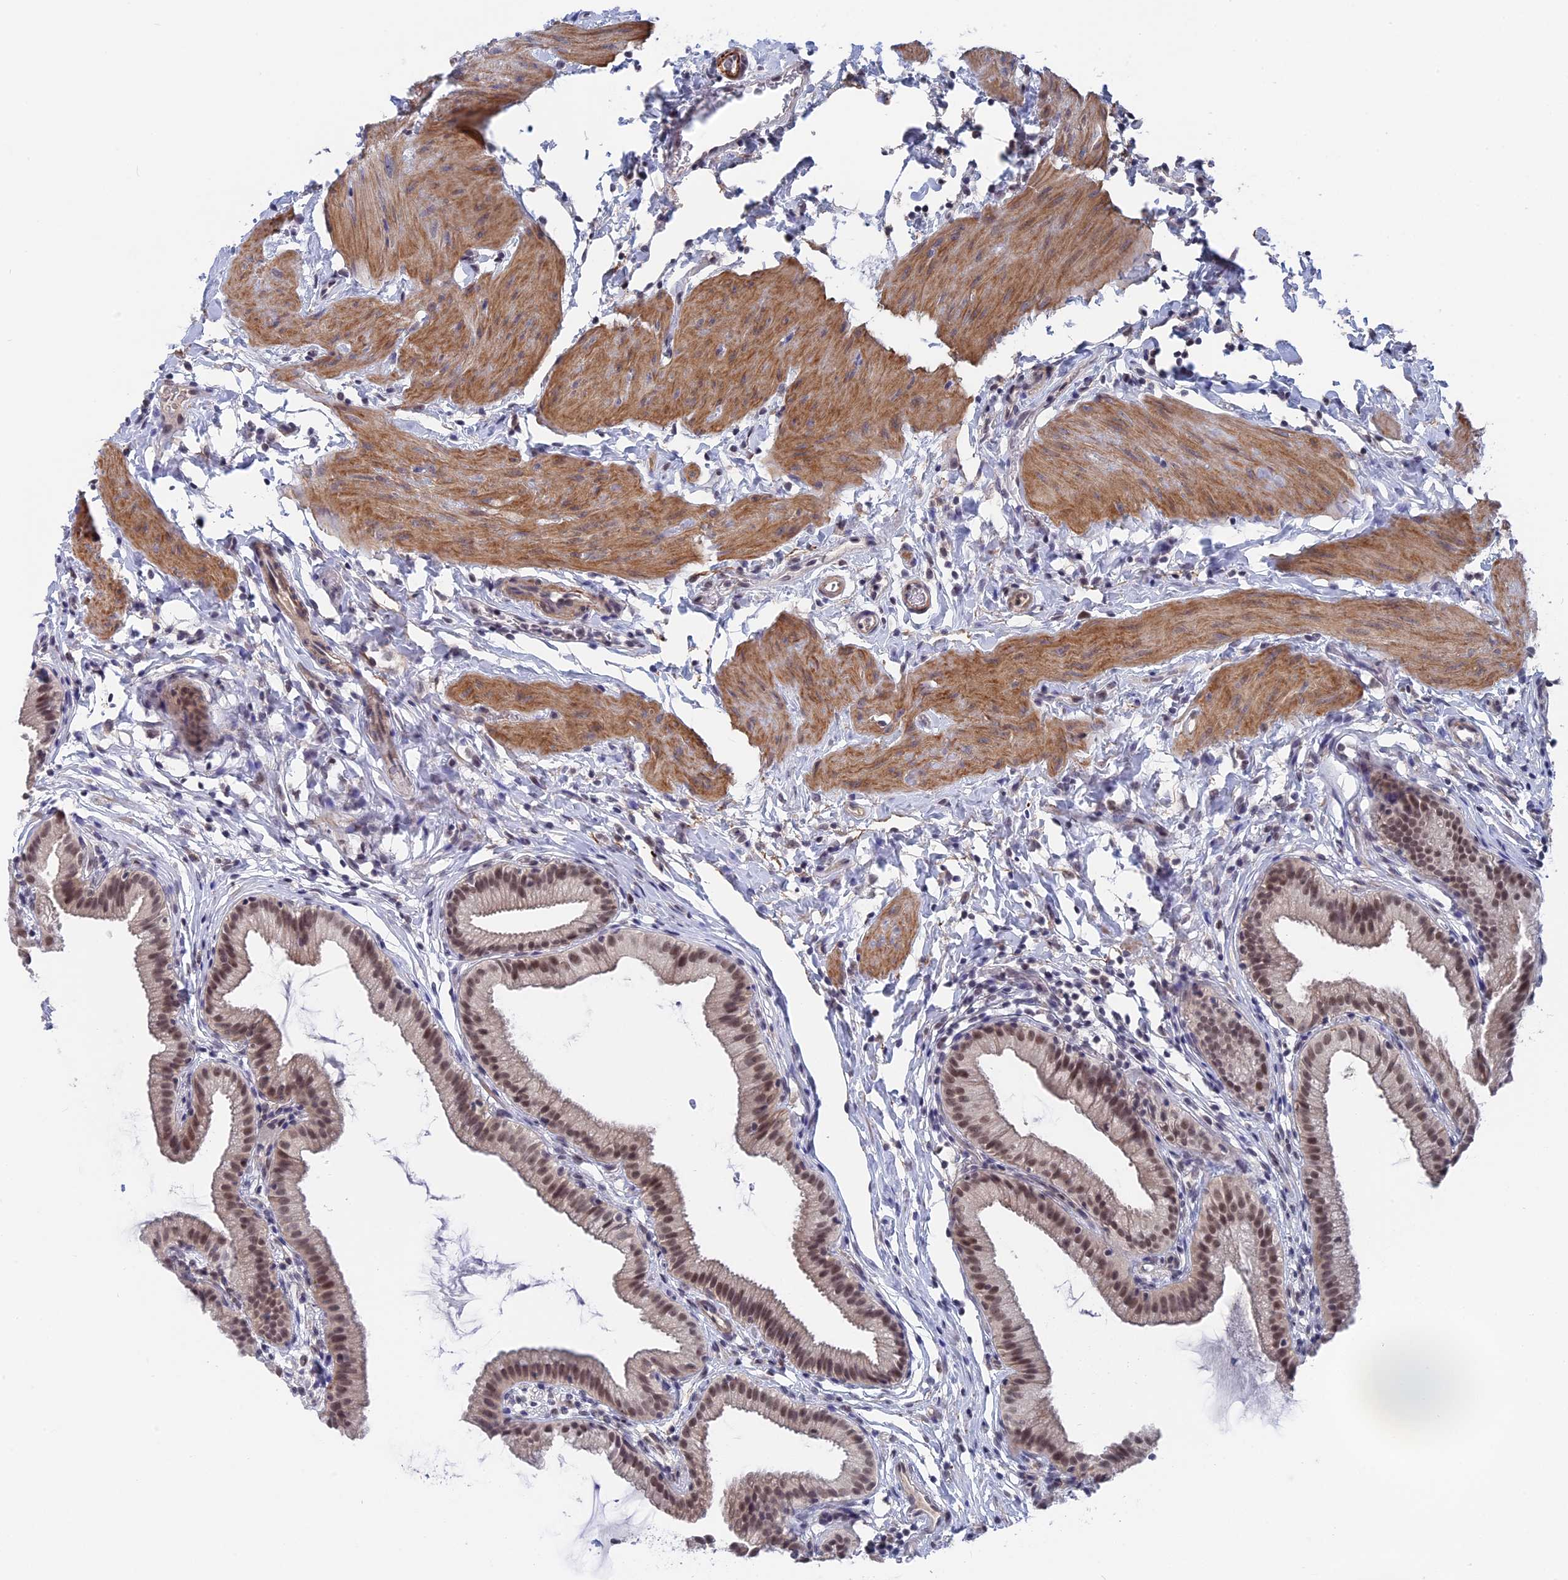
{"staining": {"intensity": "moderate", "quantity": "25%-75%", "location": "nuclear"}, "tissue": "gallbladder", "cell_type": "Glandular cells", "image_type": "normal", "snomed": [{"axis": "morphology", "description": "Normal tissue, NOS"}, {"axis": "topography", "description": "Gallbladder"}], "caption": "Immunohistochemistry (IHC) (DAB) staining of benign gallbladder exhibits moderate nuclear protein staining in about 25%-75% of glandular cells.", "gene": "BRD2", "patient": {"sex": "female", "age": 46}}